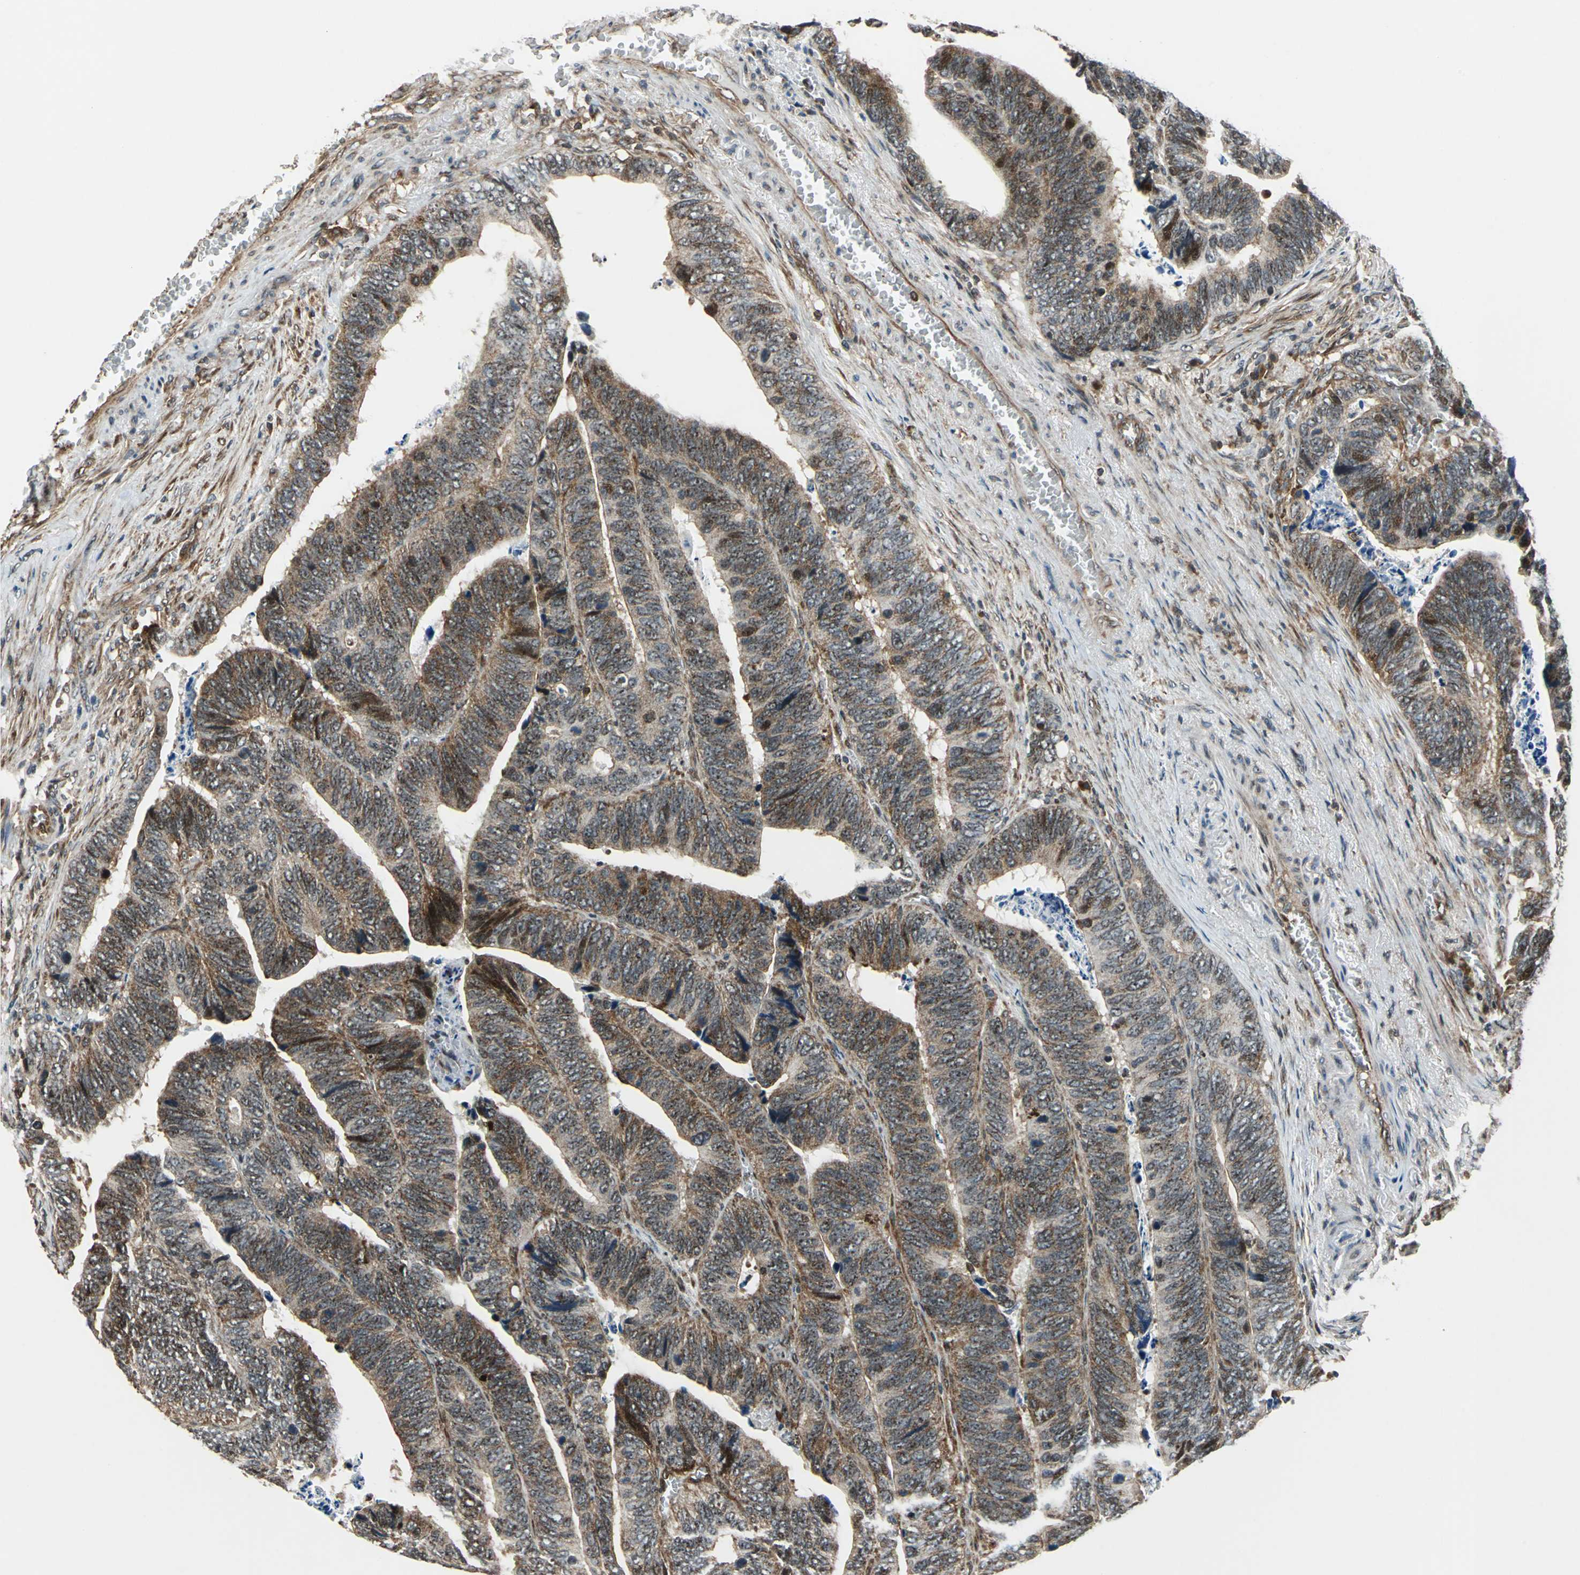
{"staining": {"intensity": "moderate", "quantity": ">75%", "location": "cytoplasmic/membranous"}, "tissue": "colorectal cancer", "cell_type": "Tumor cells", "image_type": "cancer", "snomed": [{"axis": "morphology", "description": "Adenocarcinoma, NOS"}, {"axis": "topography", "description": "Colon"}], "caption": "The photomicrograph displays staining of adenocarcinoma (colorectal), revealing moderate cytoplasmic/membranous protein expression (brown color) within tumor cells. (Brightfield microscopy of DAB IHC at high magnification).", "gene": "AATF", "patient": {"sex": "male", "age": 72}}